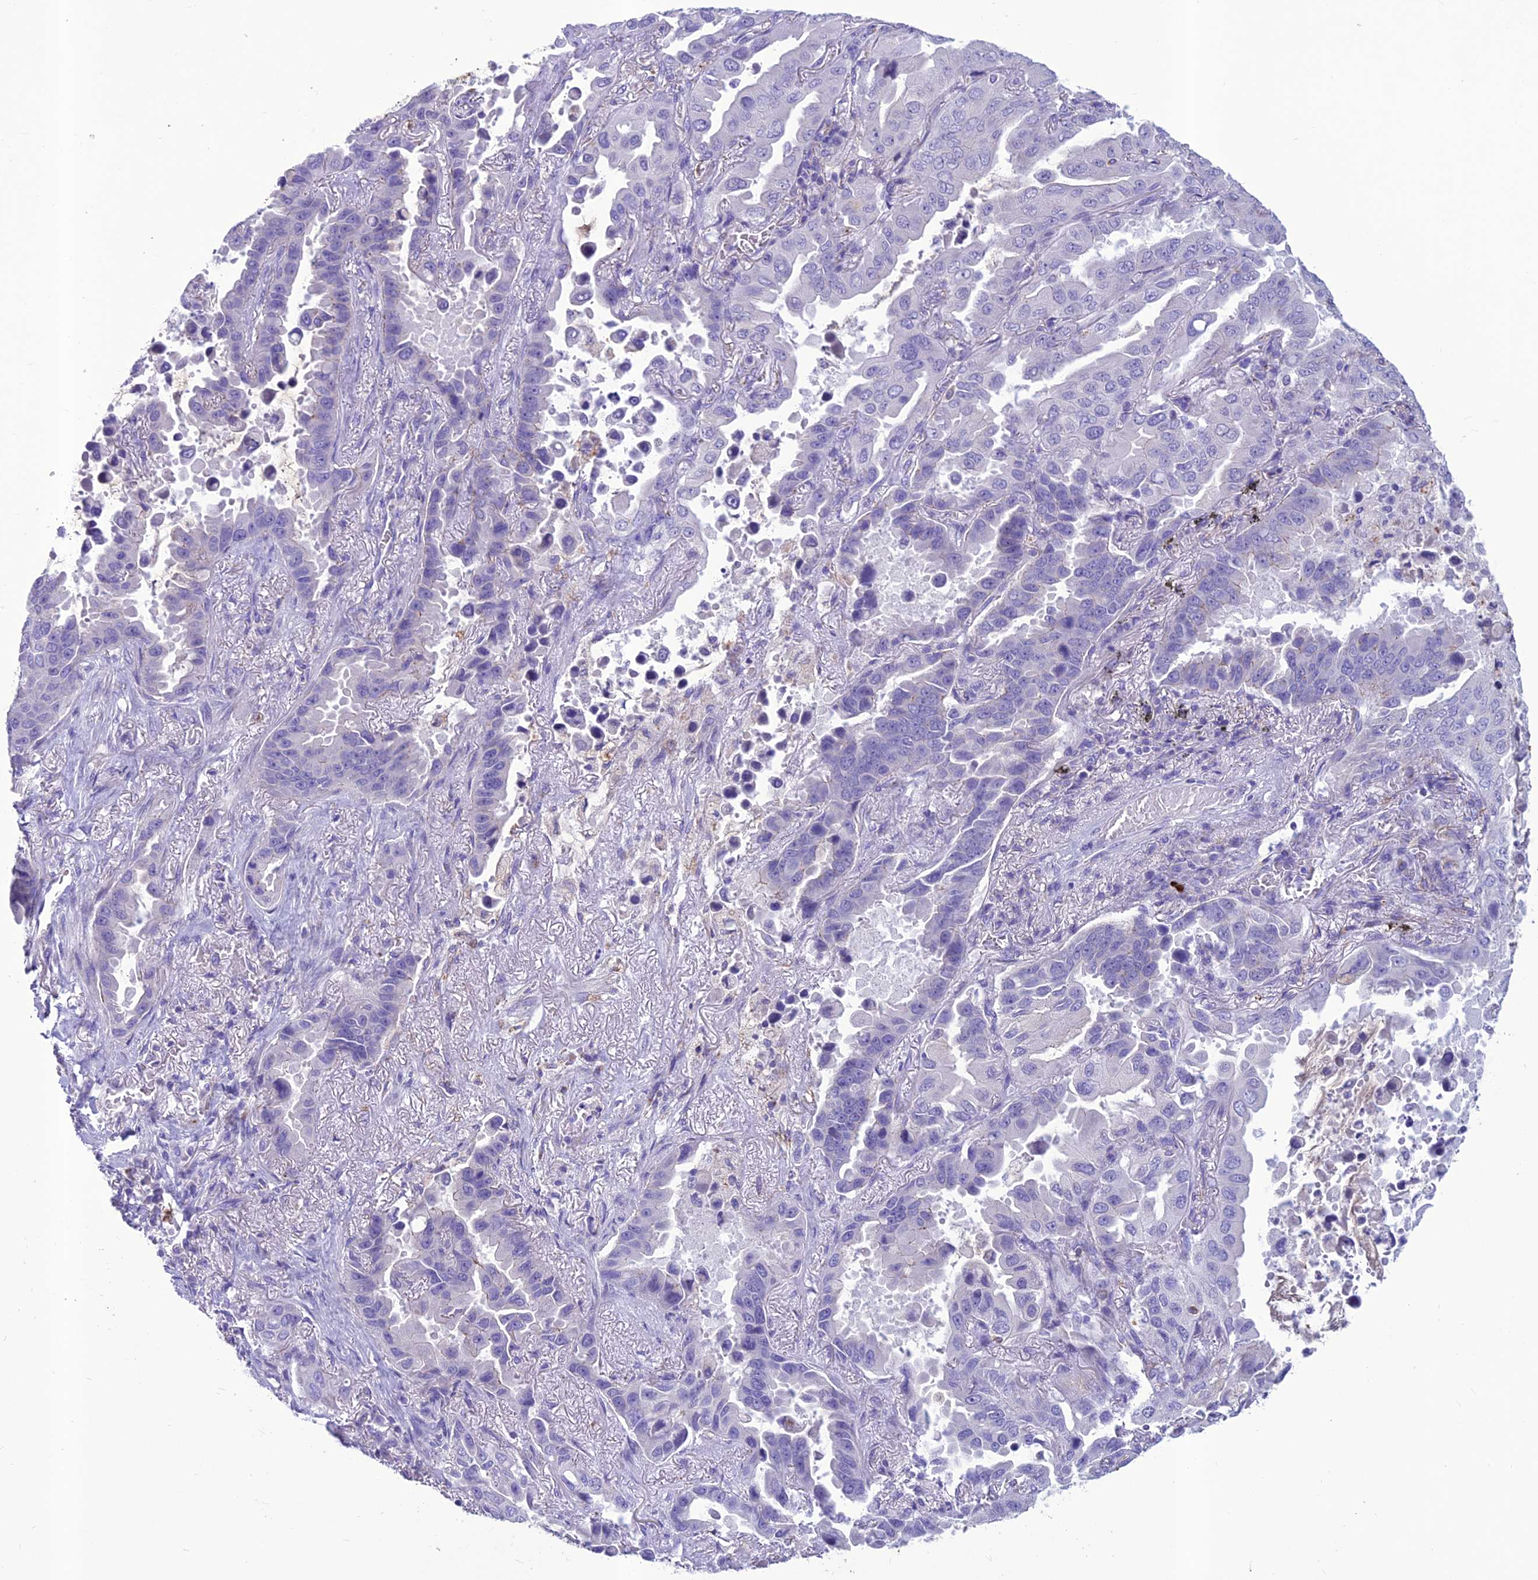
{"staining": {"intensity": "negative", "quantity": "none", "location": "none"}, "tissue": "lung cancer", "cell_type": "Tumor cells", "image_type": "cancer", "snomed": [{"axis": "morphology", "description": "Adenocarcinoma, NOS"}, {"axis": "topography", "description": "Lung"}], "caption": "A high-resolution photomicrograph shows immunohistochemistry (IHC) staining of adenocarcinoma (lung), which displays no significant positivity in tumor cells.", "gene": "IFT172", "patient": {"sex": "male", "age": 64}}